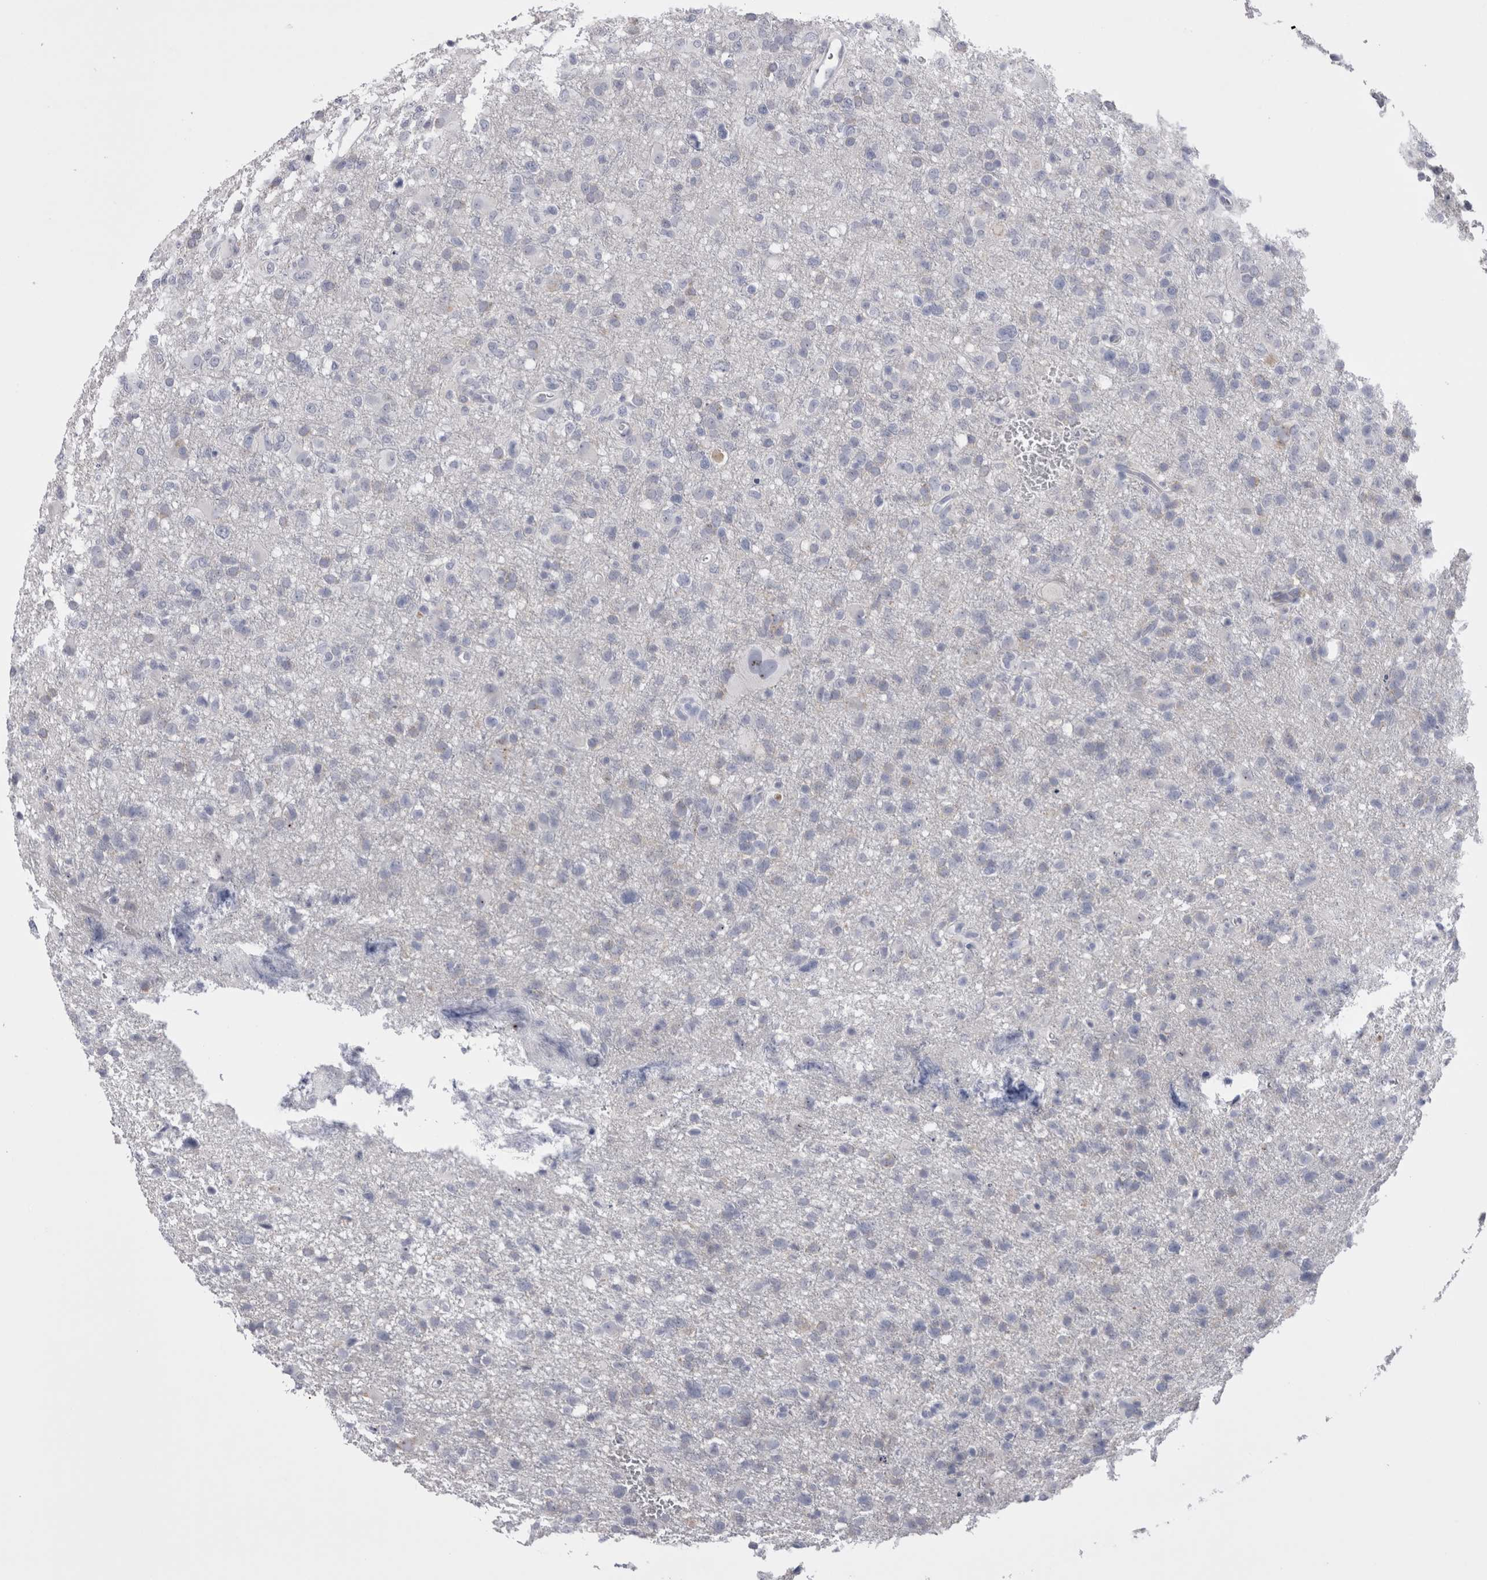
{"staining": {"intensity": "negative", "quantity": "none", "location": "none"}, "tissue": "glioma", "cell_type": "Tumor cells", "image_type": "cancer", "snomed": [{"axis": "morphology", "description": "Glioma, malignant, High grade"}, {"axis": "topography", "description": "Brain"}], "caption": "Immunohistochemistry of human malignant high-grade glioma displays no positivity in tumor cells. The staining is performed using DAB (3,3'-diaminobenzidine) brown chromogen with nuclei counter-stained in using hematoxylin.", "gene": "PWP2", "patient": {"sex": "female", "age": 57}}